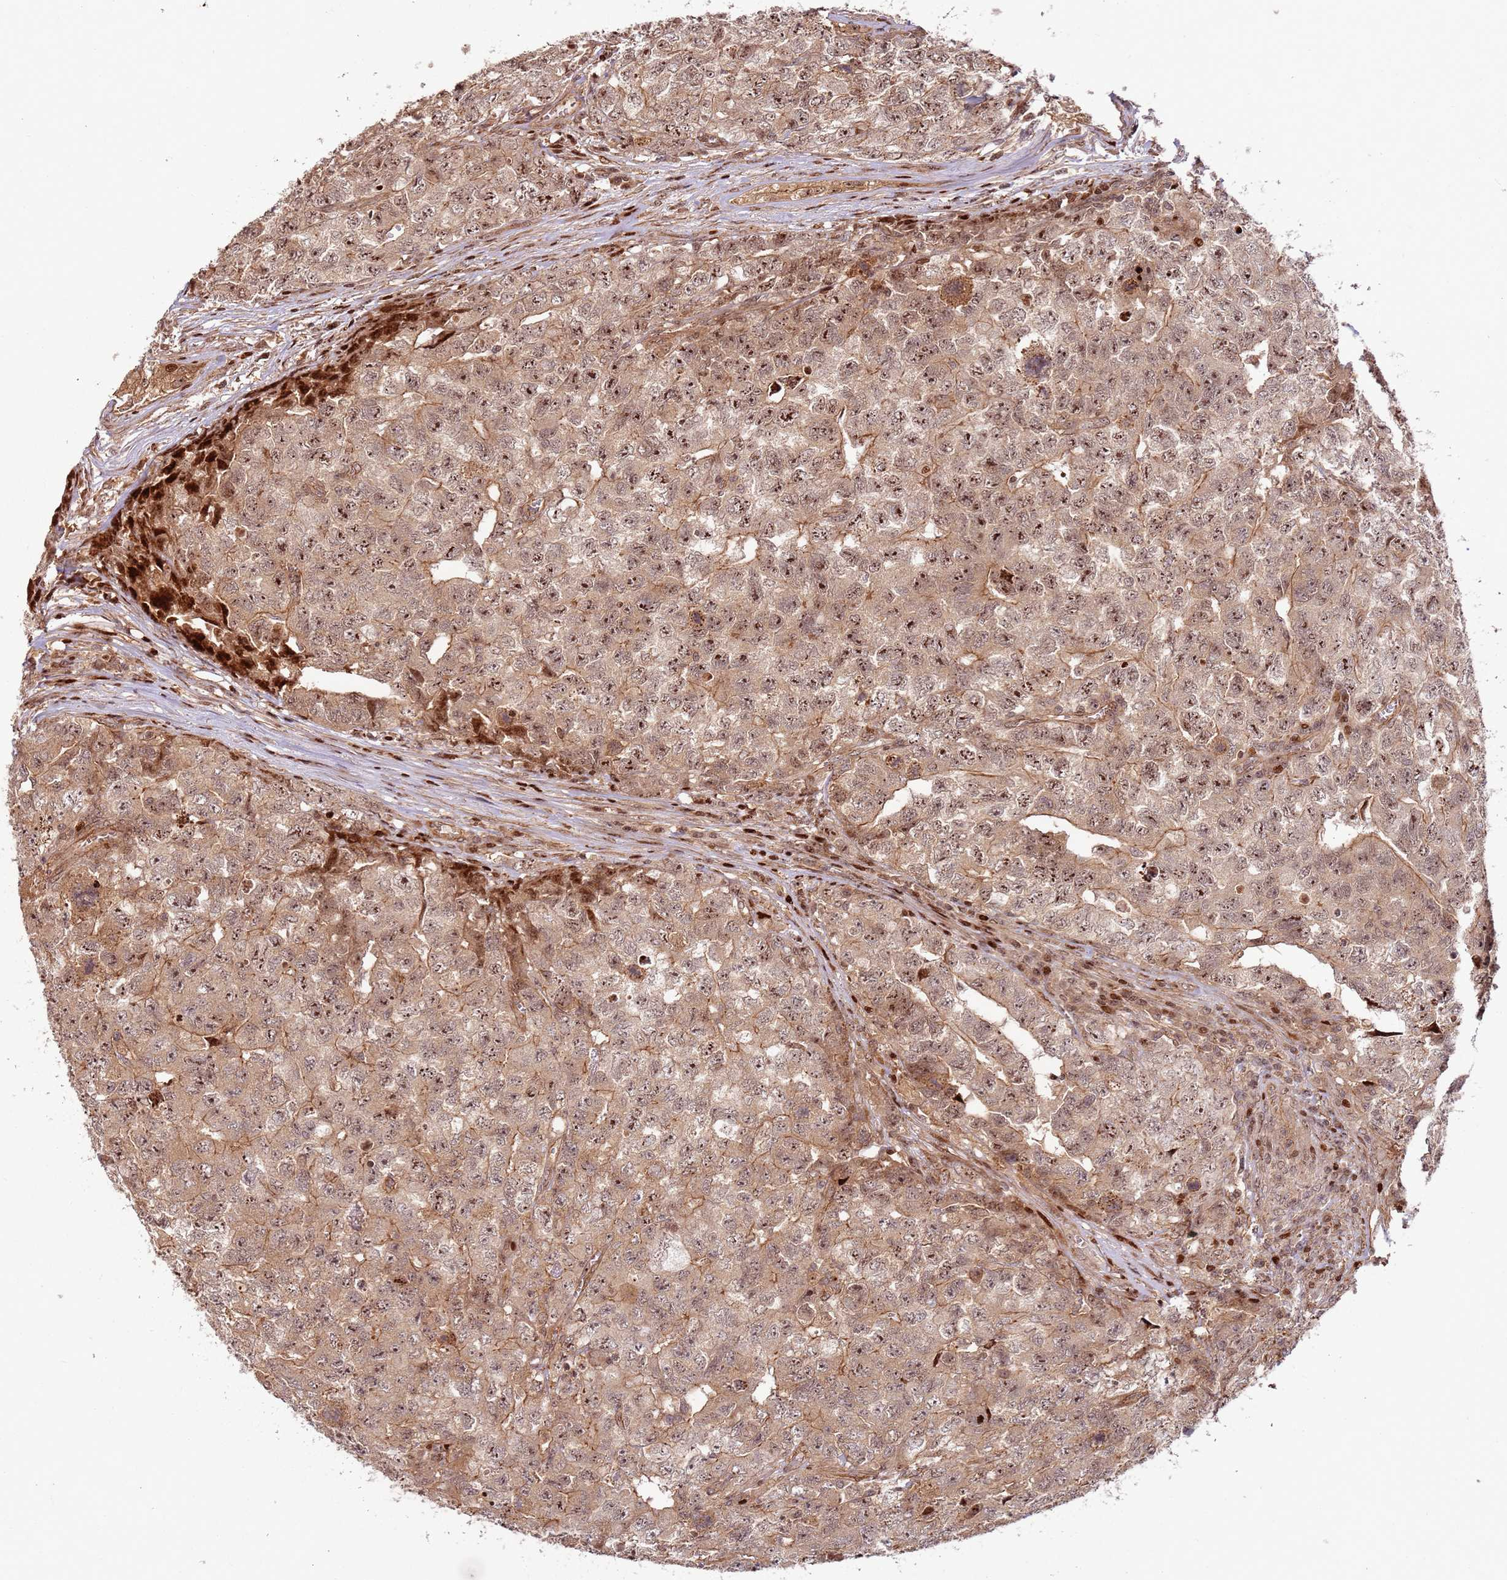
{"staining": {"intensity": "moderate", "quantity": ">75%", "location": "cytoplasmic/membranous,nuclear"}, "tissue": "testis cancer", "cell_type": "Tumor cells", "image_type": "cancer", "snomed": [{"axis": "morphology", "description": "Carcinoma, Embryonal, NOS"}, {"axis": "topography", "description": "Testis"}], "caption": "The immunohistochemical stain shows moderate cytoplasmic/membranous and nuclear expression in tumor cells of testis embryonal carcinoma tissue.", "gene": "TMEM233", "patient": {"sex": "male", "age": 31}}